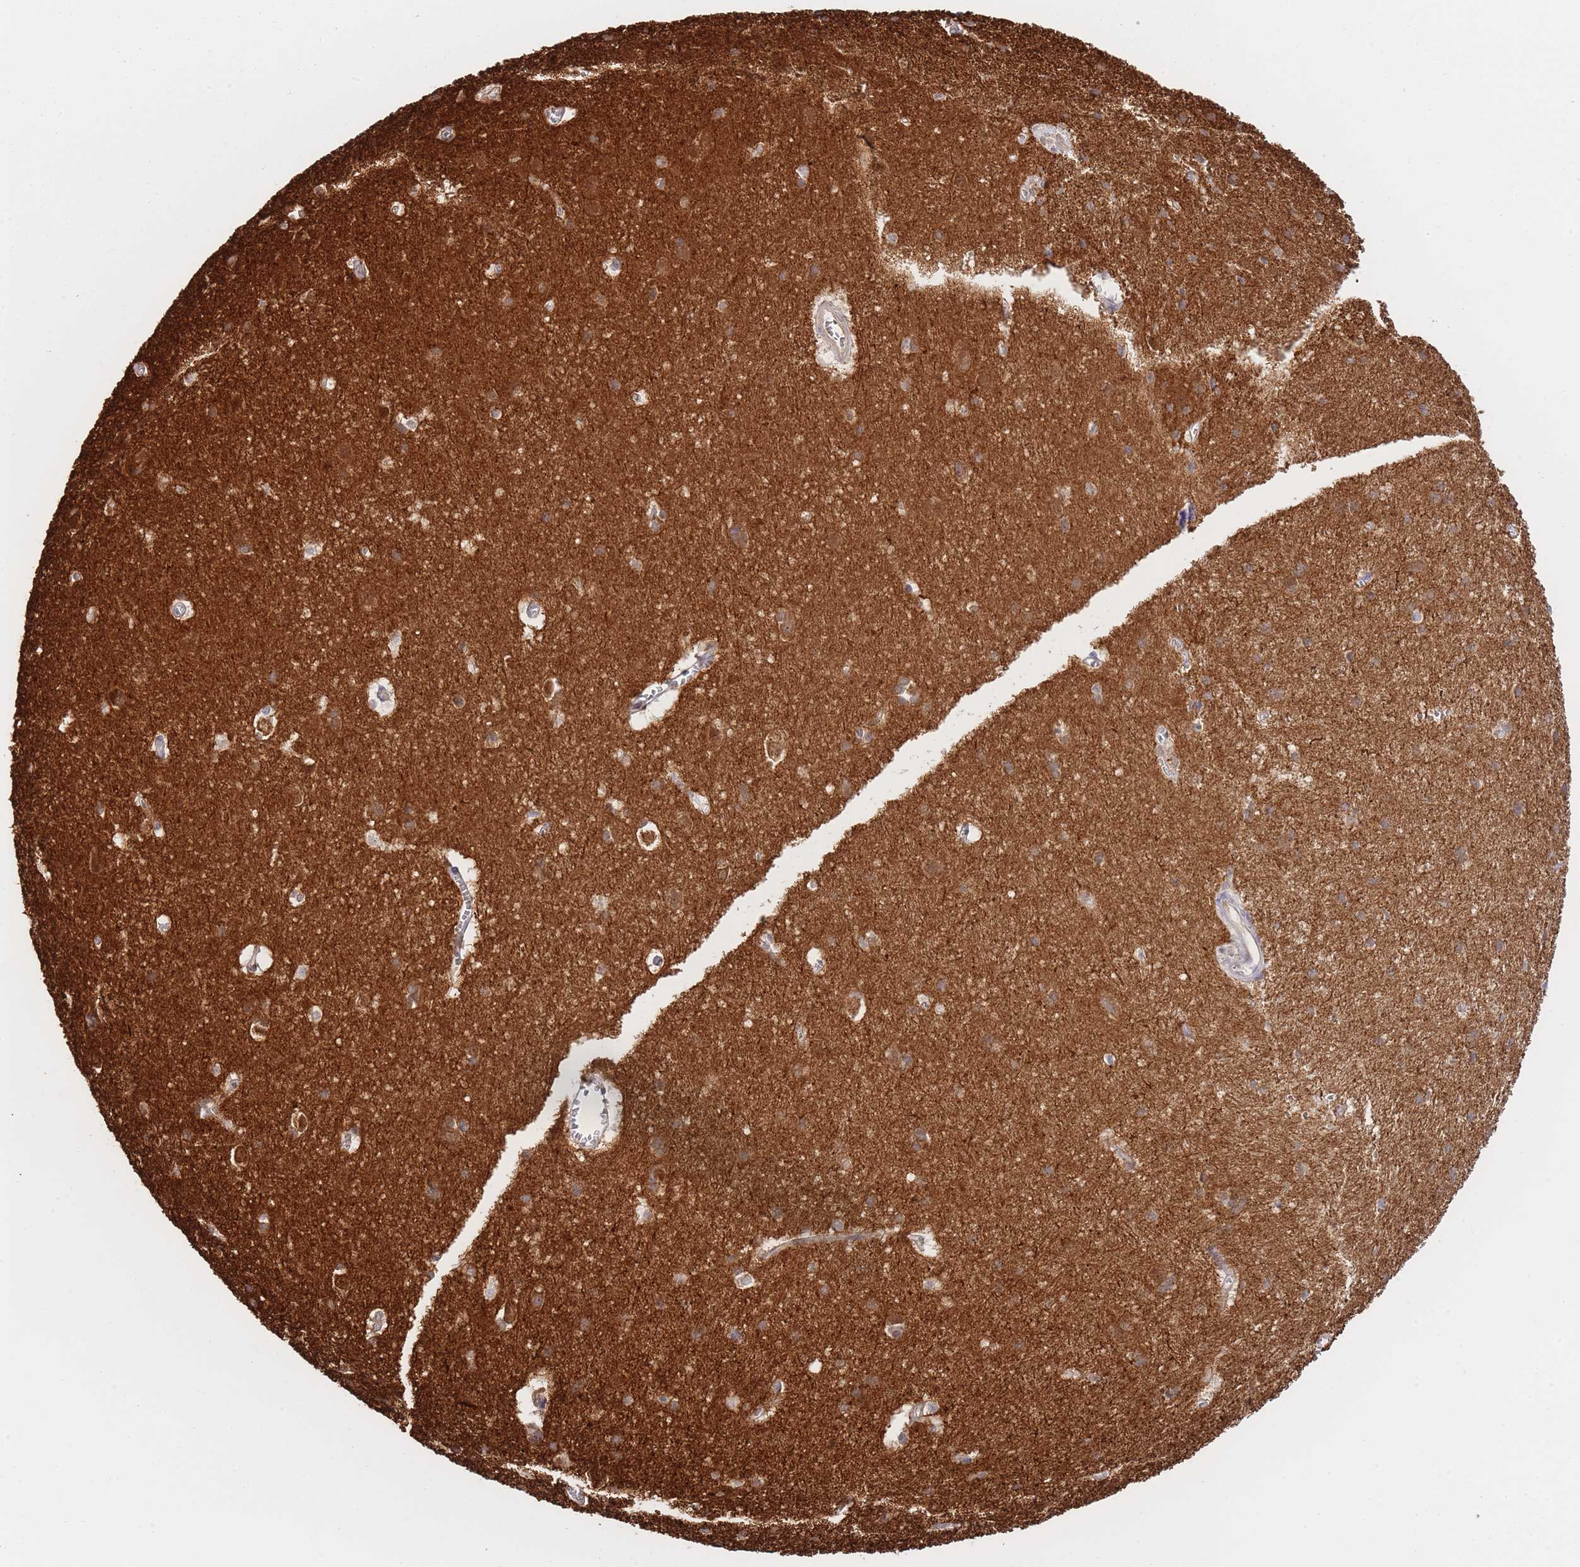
{"staining": {"intensity": "negative", "quantity": "none", "location": "none"}, "tissue": "cerebral cortex", "cell_type": "Endothelial cells", "image_type": "normal", "snomed": [{"axis": "morphology", "description": "Normal tissue, NOS"}, {"axis": "topography", "description": "Cerebral cortex"}], "caption": "Image shows no protein expression in endothelial cells of benign cerebral cortex.", "gene": "EXOSC8", "patient": {"sex": "male", "age": 54}}